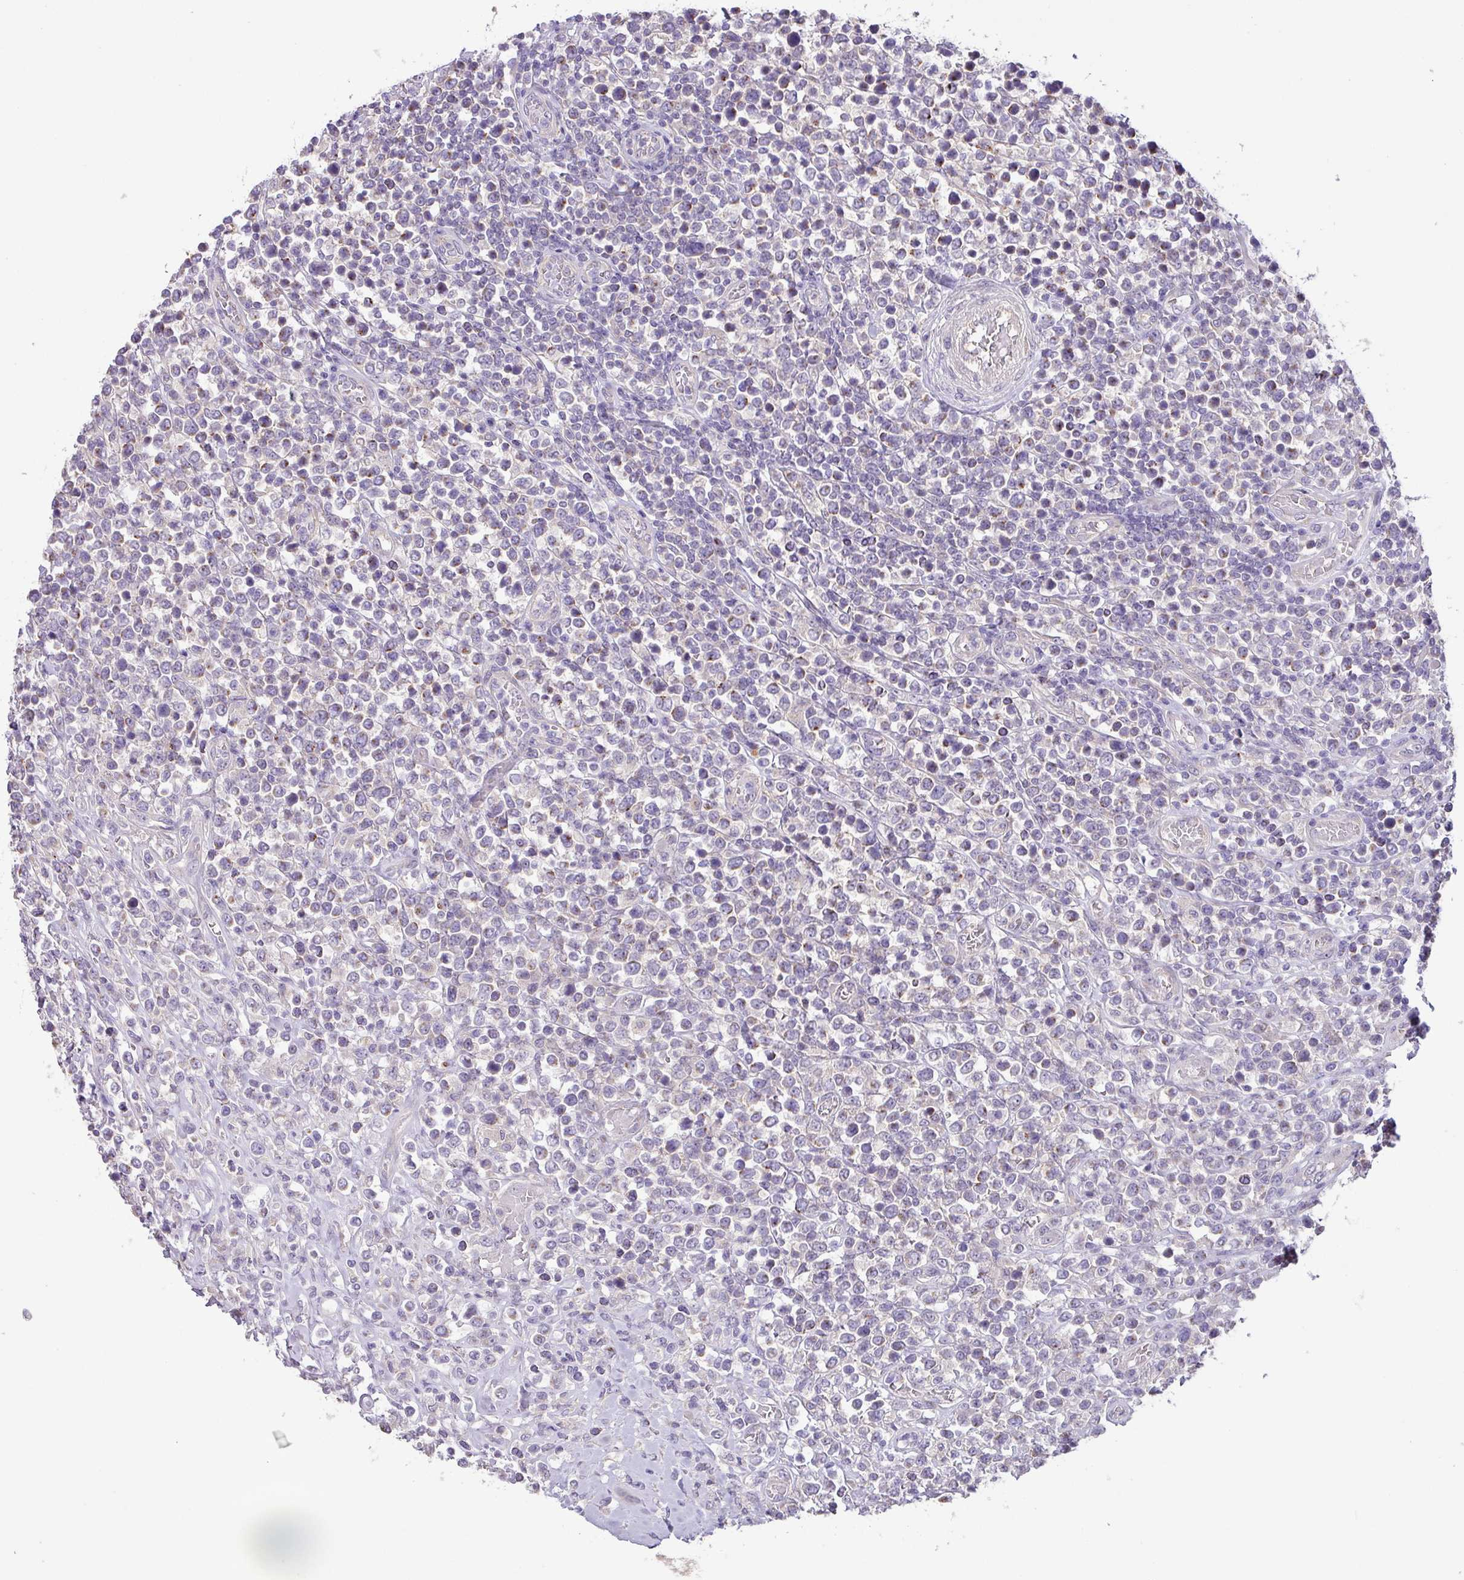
{"staining": {"intensity": "negative", "quantity": "none", "location": "none"}, "tissue": "lymphoma", "cell_type": "Tumor cells", "image_type": "cancer", "snomed": [{"axis": "morphology", "description": "Malignant lymphoma, non-Hodgkin's type, High grade"}, {"axis": "topography", "description": "Soft tissue"}], "caption": "A photomicrograph of lymphoma stained for a protein demonstrates no brown staining in tumor cells.", "gene": "GALNT12", "patient": {"sex": "female", "age": 56}}